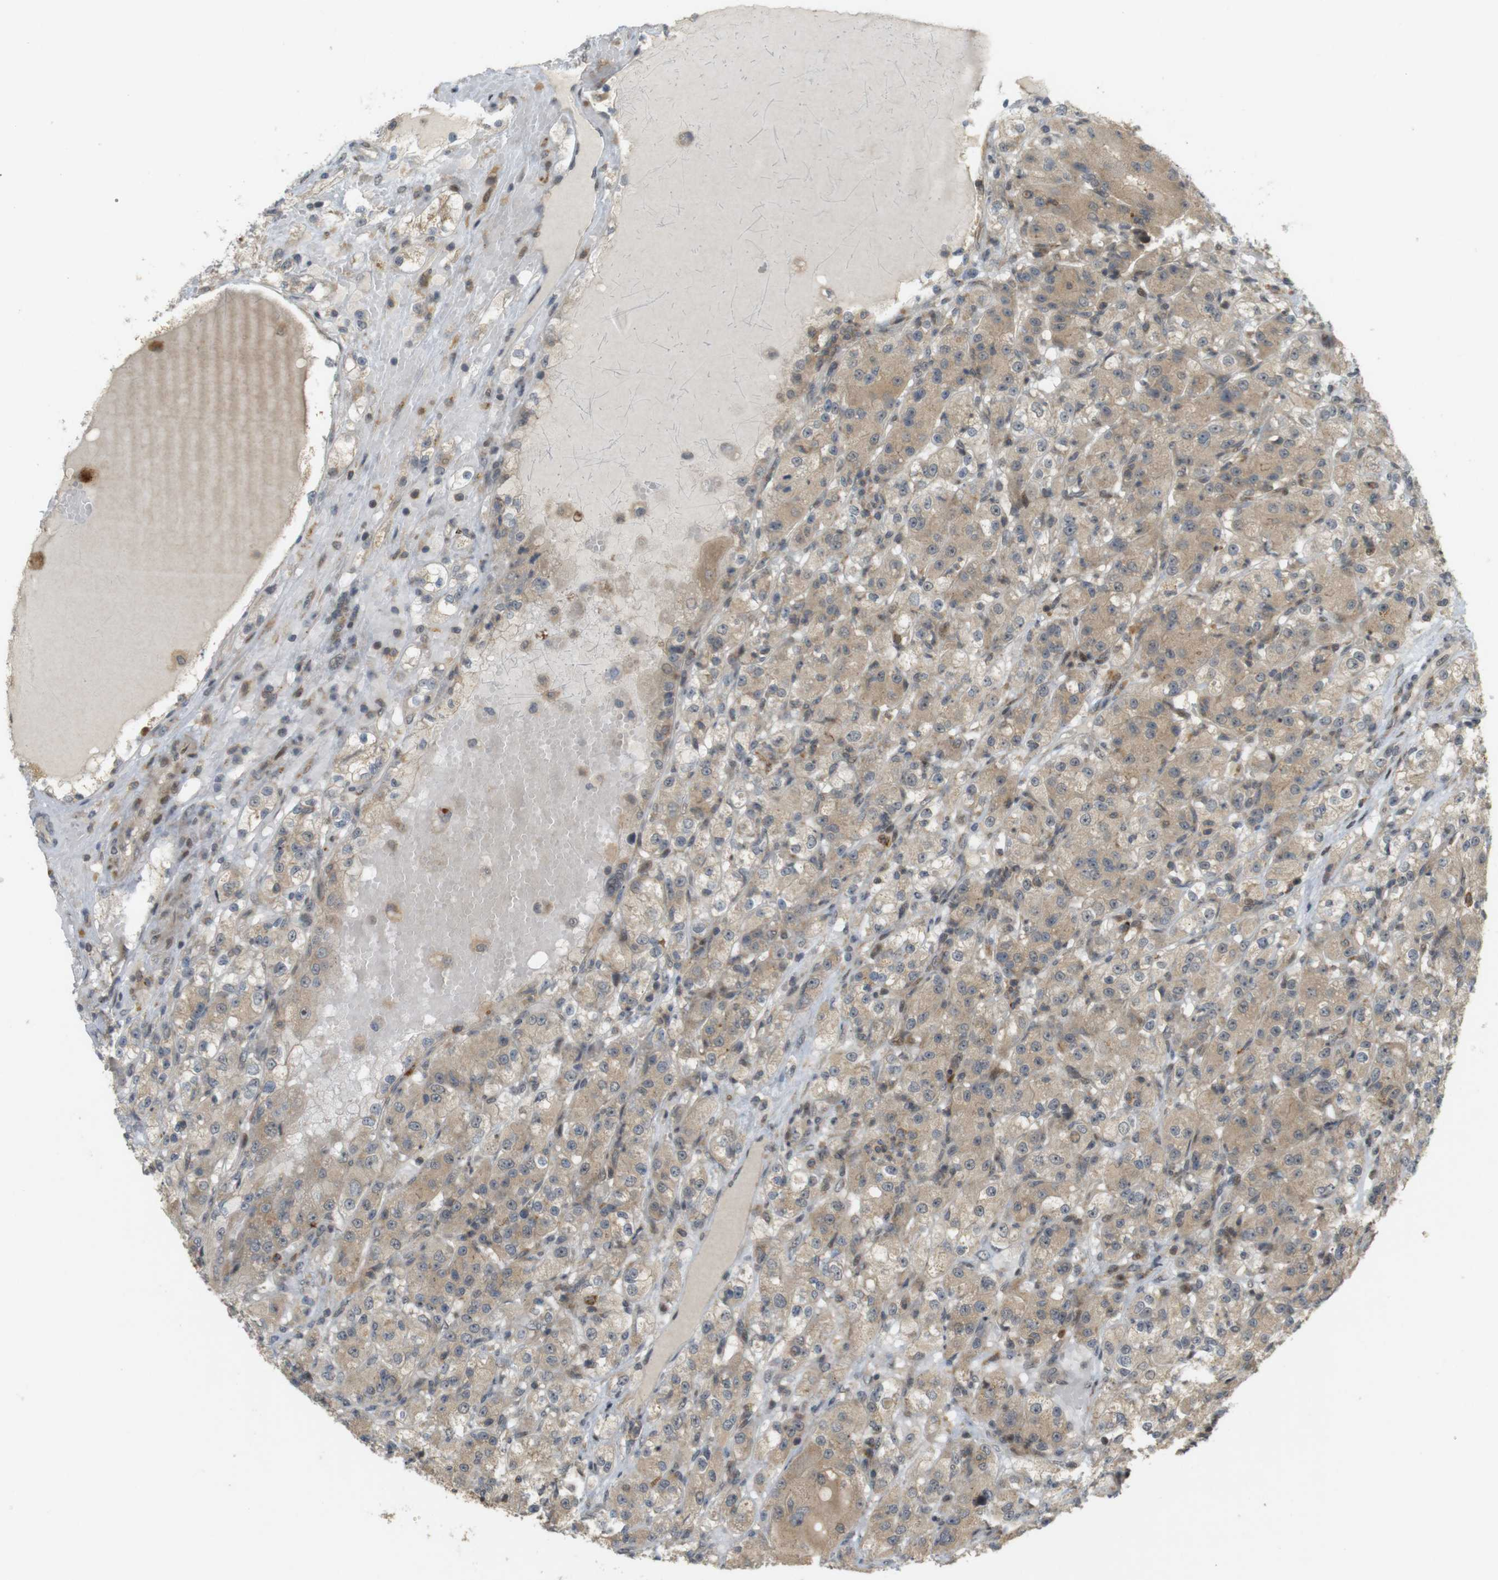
{"staining": {"intensity": "weak", "quantity": ">75%", "location": "cytoplasmic/membranous"}, "tissue": "renal cancer", "cell_type": "Tumor cells", "image_type": "cancer", "snomed": [{"axis": "morphology", "description": "Normal tissue, NOS"}, {"axis": "morphology", "description": "Adenocarcinoma, NOS"}, {"axis": "topography", "description": "Kidney"}], "caption": "Tumor cells show low levels of weak cytoplasmic/membranous staining in about >75% of cells in renal cancer (adenocarcinoma).", "gene": "TMX3", "patient": {"sex": "male", "age": 61}}